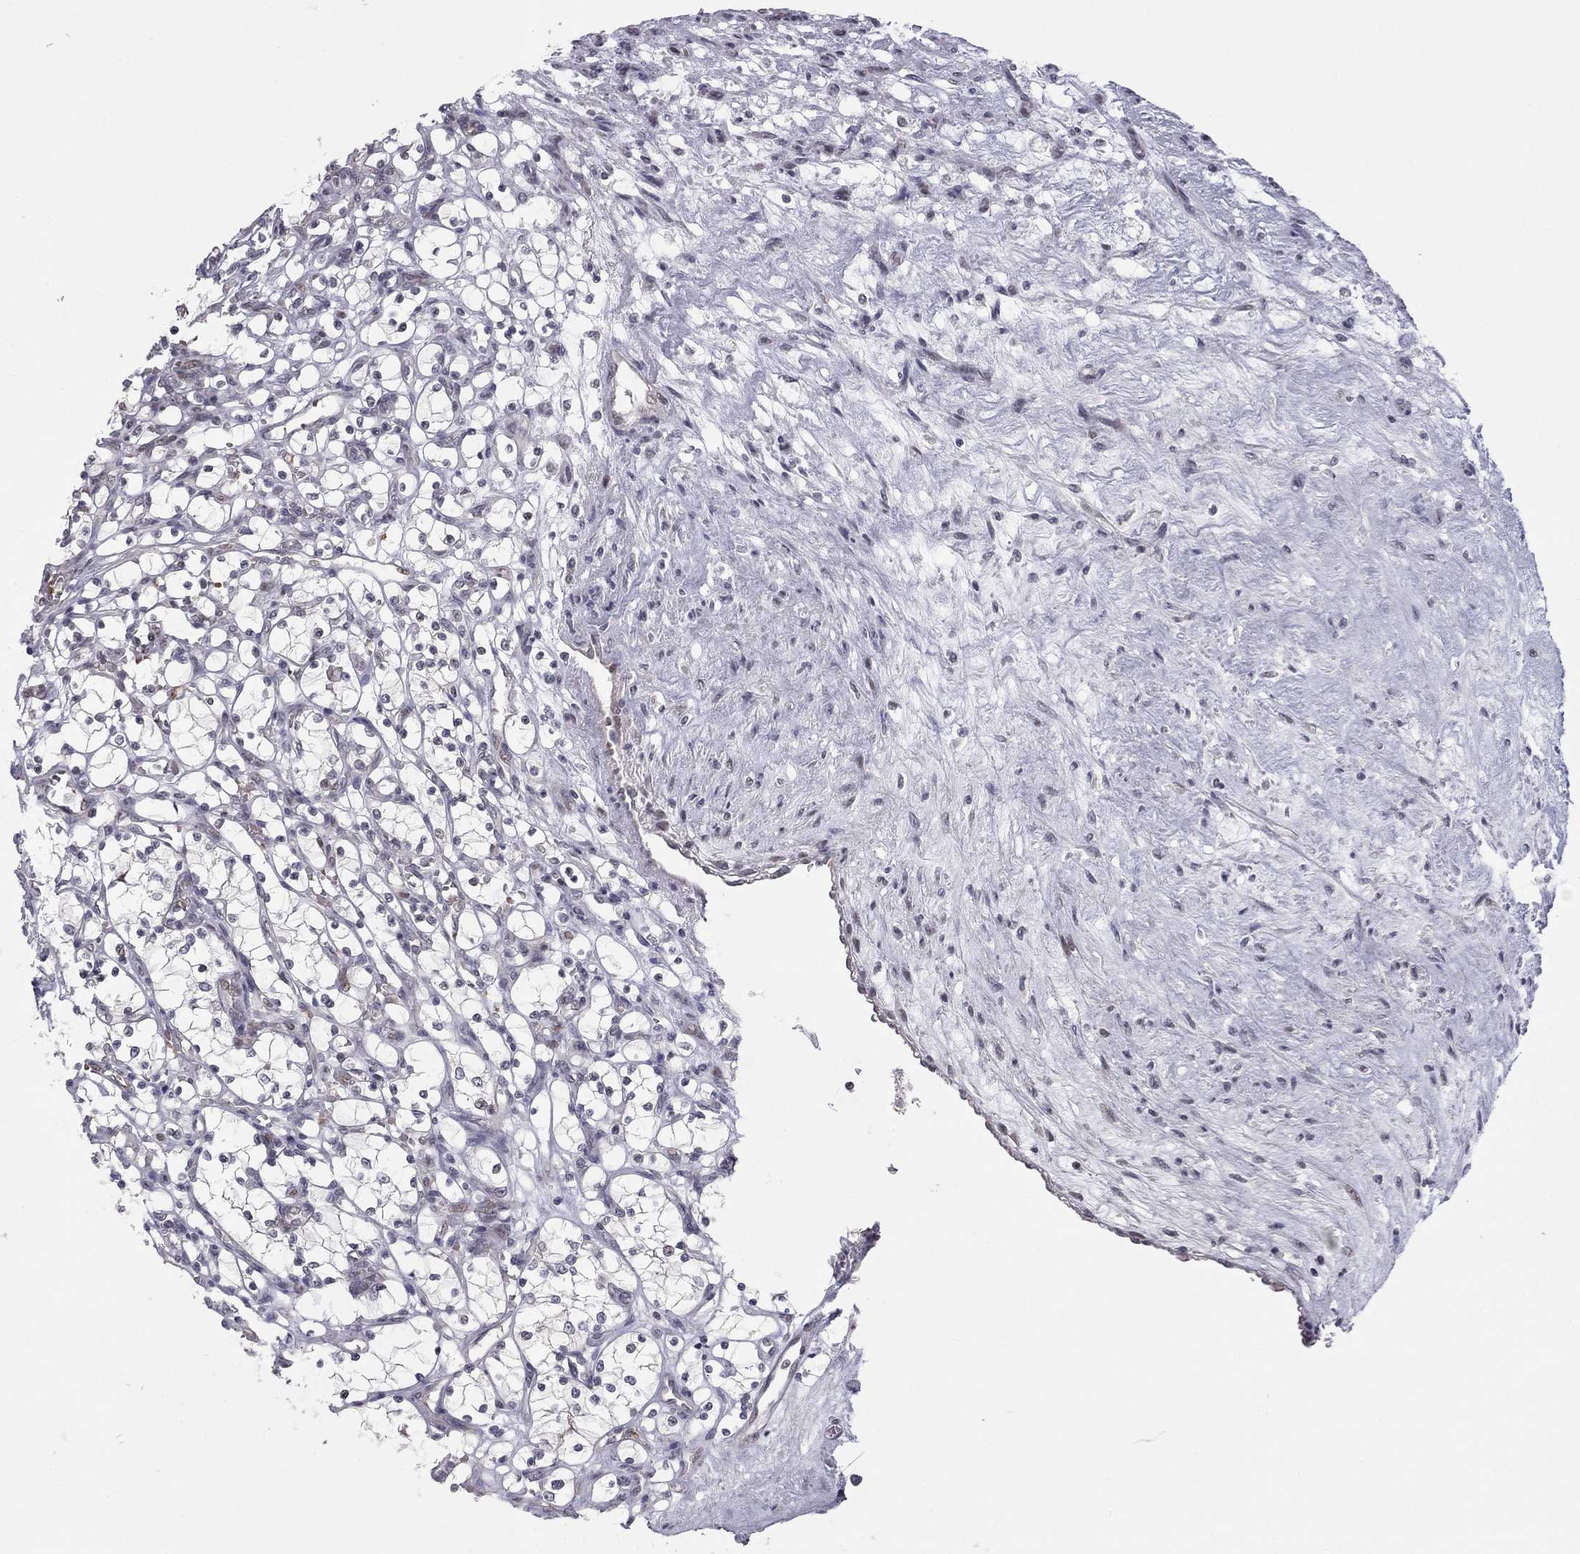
{"staining": {"intensity": "negative", "quantity": "none", "location": "none"}, "tissue": "renal cancer", "cell_type": "Tumor cells", "image_type": "cancer", "snomed": [{"axis": "morphology", "description": "Adenocarcinoma, NOS"}, {"axis": "topography", "description": "Kidney"}], "caption": "An immunohistochemistry (IHC) image of adenocarcinoma (renal) is shown. There is no staining in tumor cells of adenocarcinoma (renal). Nuclei are stained in blue.", "gene": "MC3R", "patient": {"sex": "female", "age": 69}}